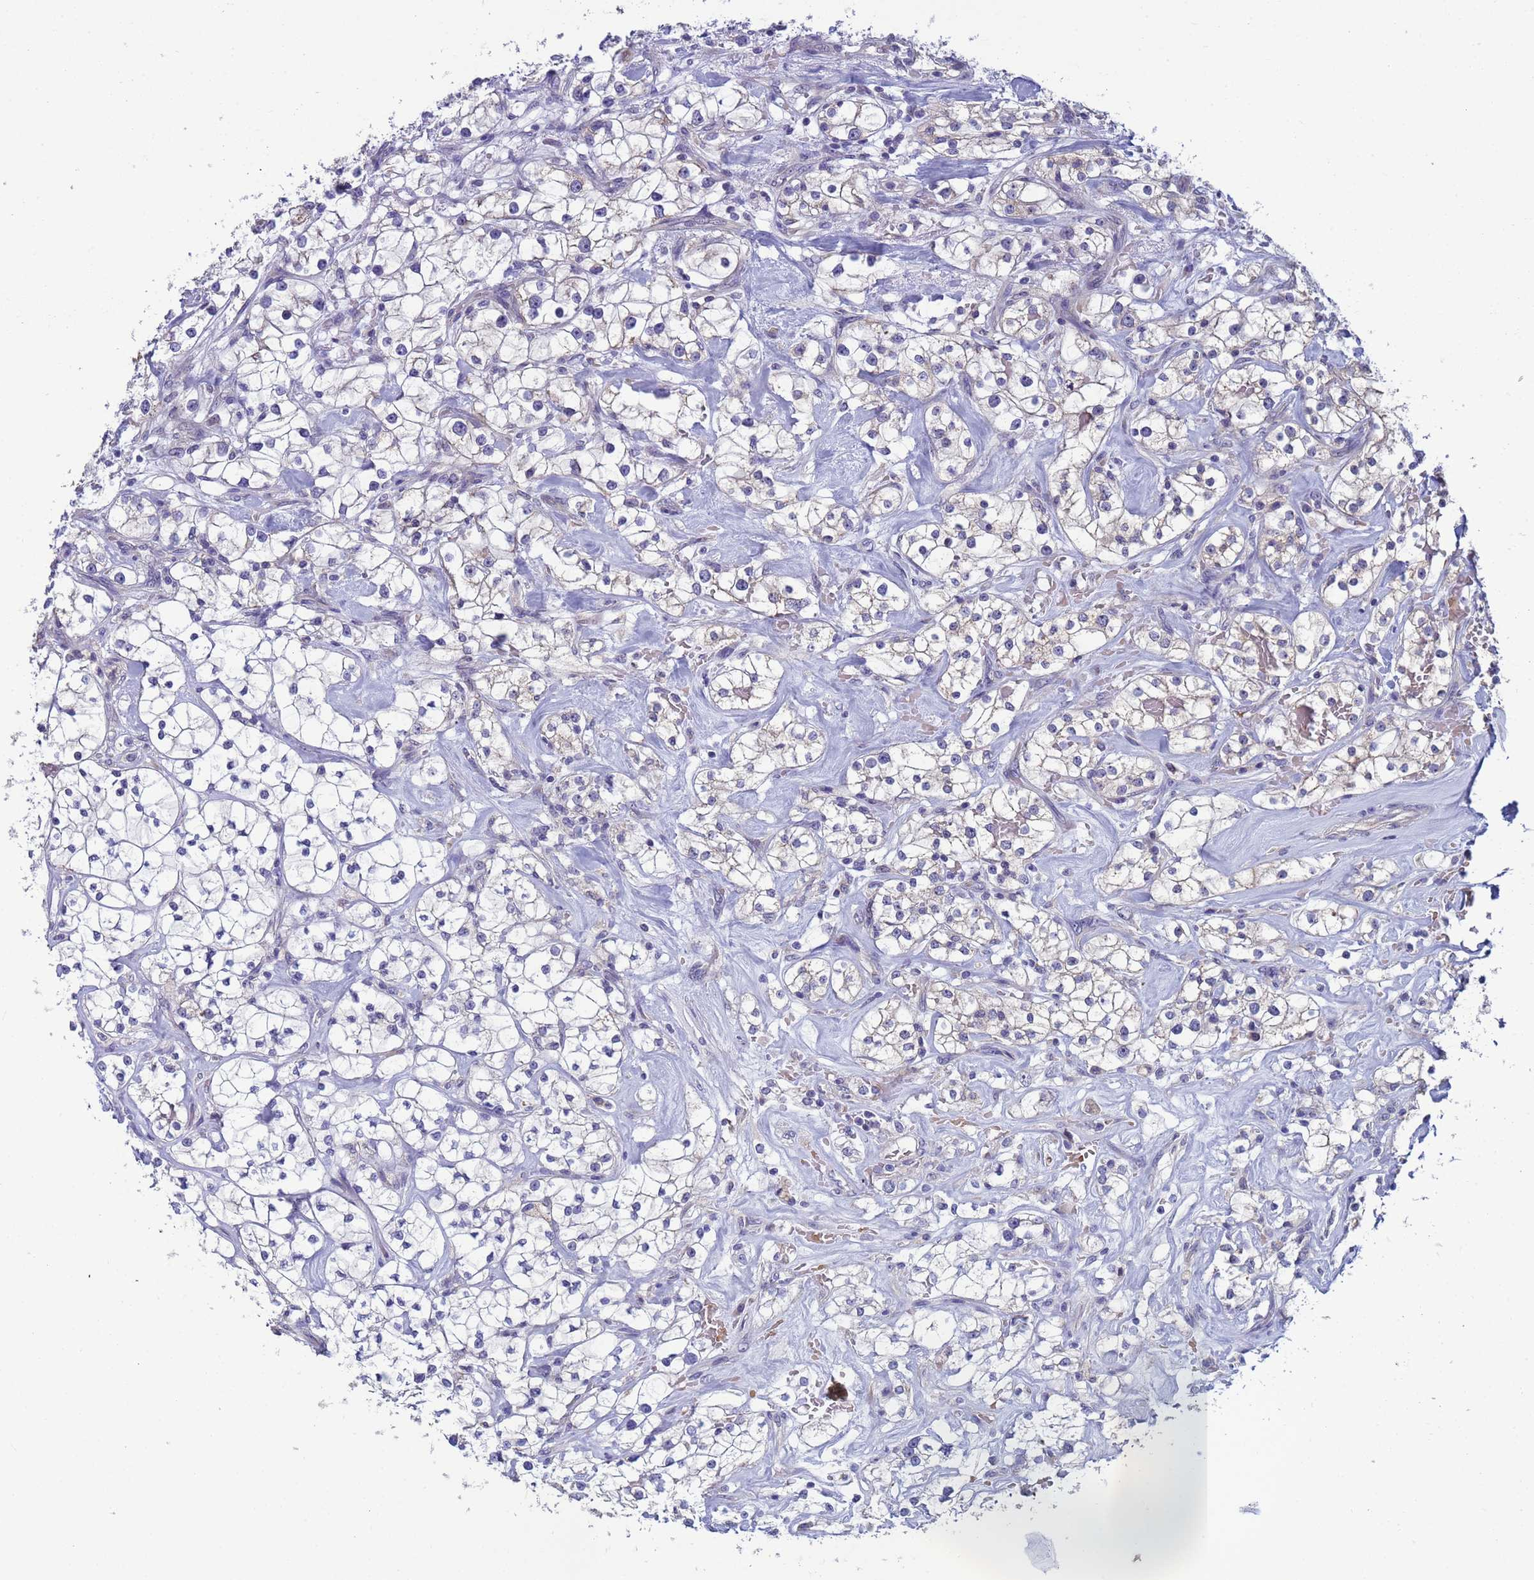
{"staining": {"intensity": "negative", "quantity": "none", "location": "none"}, "tissue": "renal cancer", "cell_type": "Tumor cells", "image_type": "cancer", "snomed": [{"axis": "morphology", "description": "Adenocarcinoma, NOS"}, {"axis": "topography", "description": "Kidney"}], "caption": "Tumor cells show no significant protein expression in renal cancer (adenocarcinoma). (DAB immunohistochemistry, high magnification).", "gene": "CLHC1", "patient": {"sex": "male", "age": 77}}